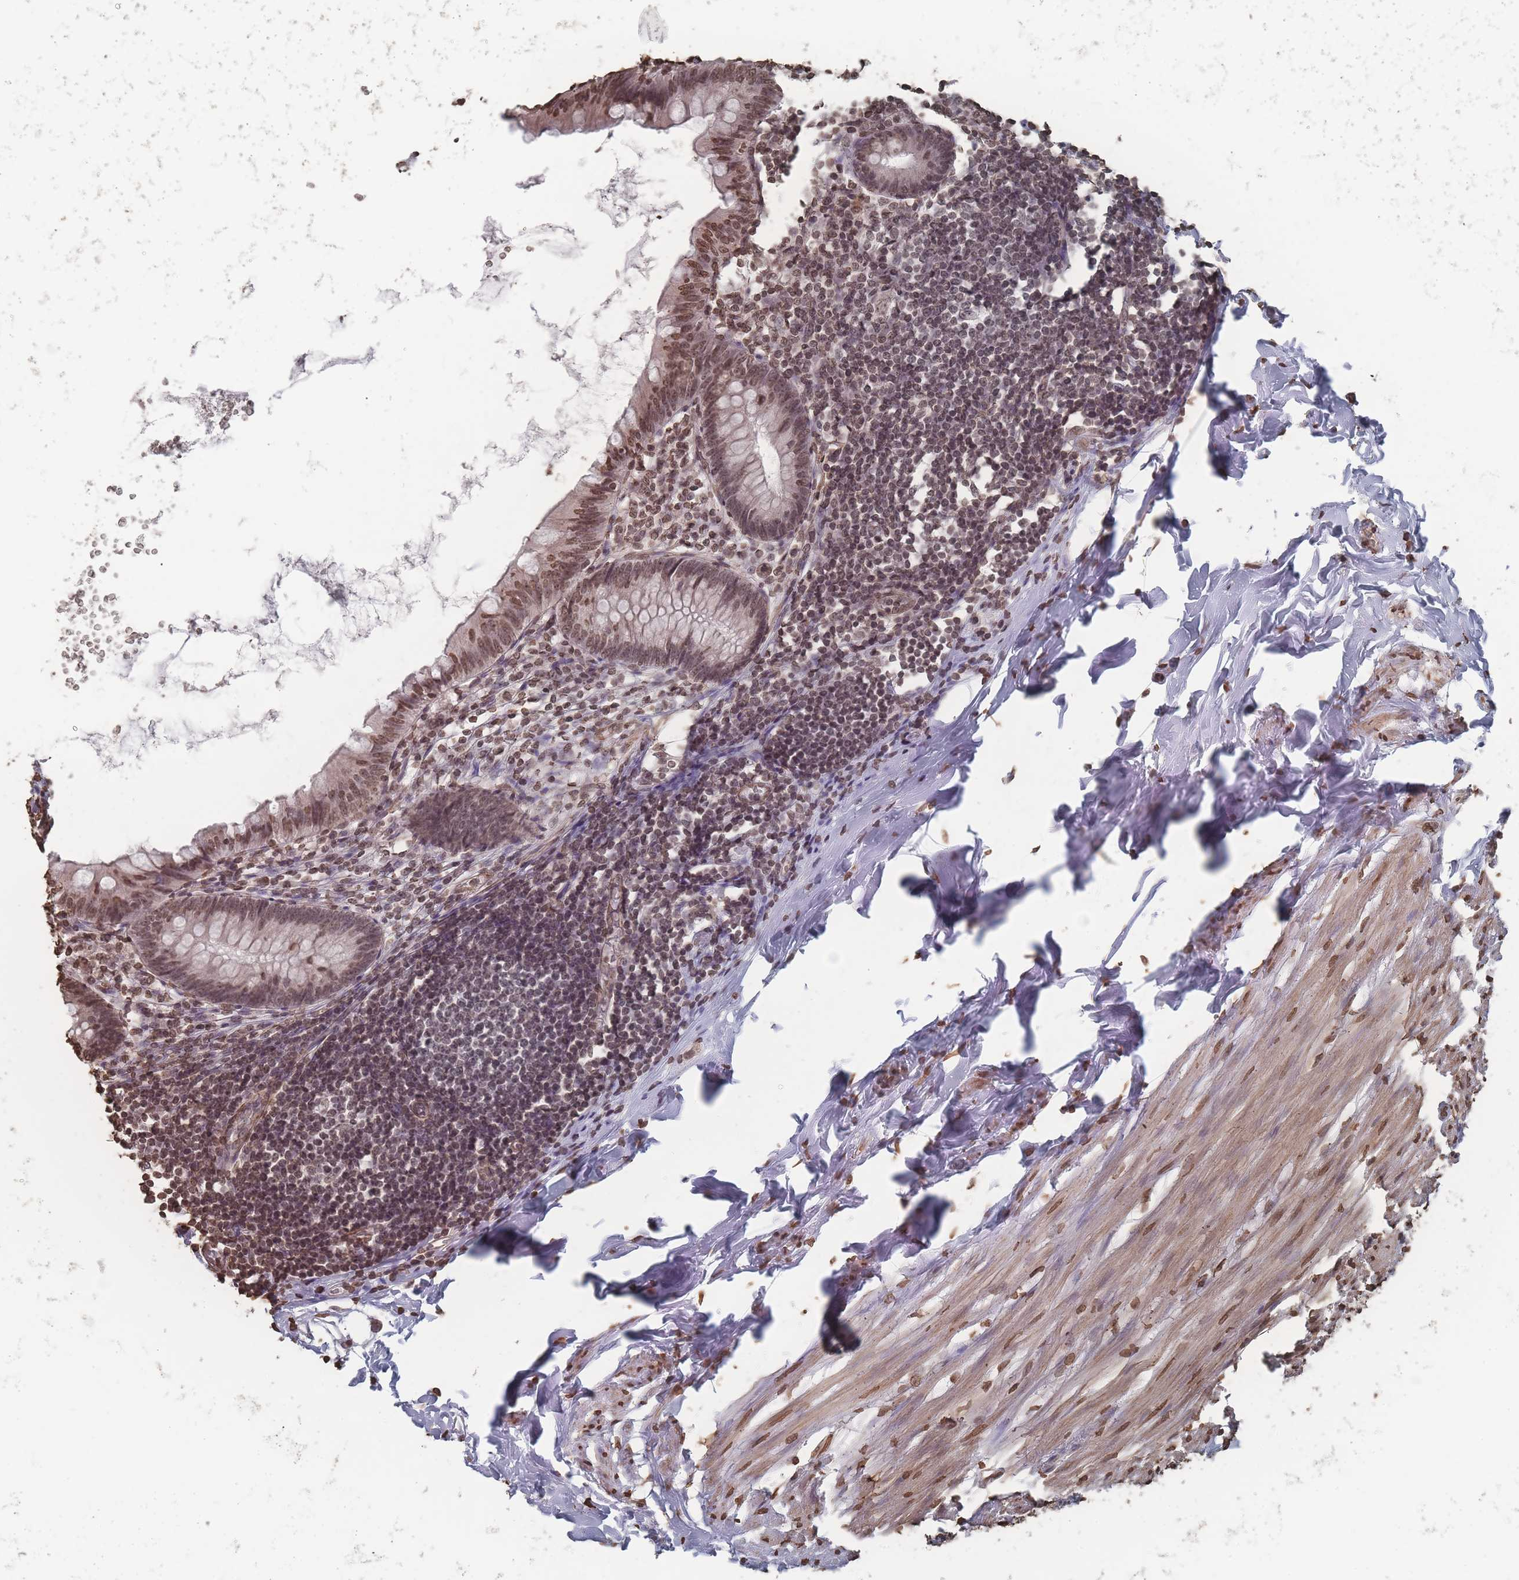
{"staining": {"intensity": "moderate", "quantity": "25%-75%", "location": "nuclear"}, "tissue": "appendix", "cell_type": "Glandular cells", "image_type": "normal", "snomed": [{"axis": "morphology", "description": "Normal tissue, NOS"}, {"axis": "topography", "description": "Appendix"}], "caption": "The photomicrograph shows a brown stain indicating the presence of a protein in the nuclear of glandular cells in appendix. The staining was performed using DAB to visualize the protein expression in brown, while the nuclei were stained in blue with hematoxylin (Magnification: 20x).", "gene": "PLEKHG5", "patient": {"sex": "female", "age": 62}}